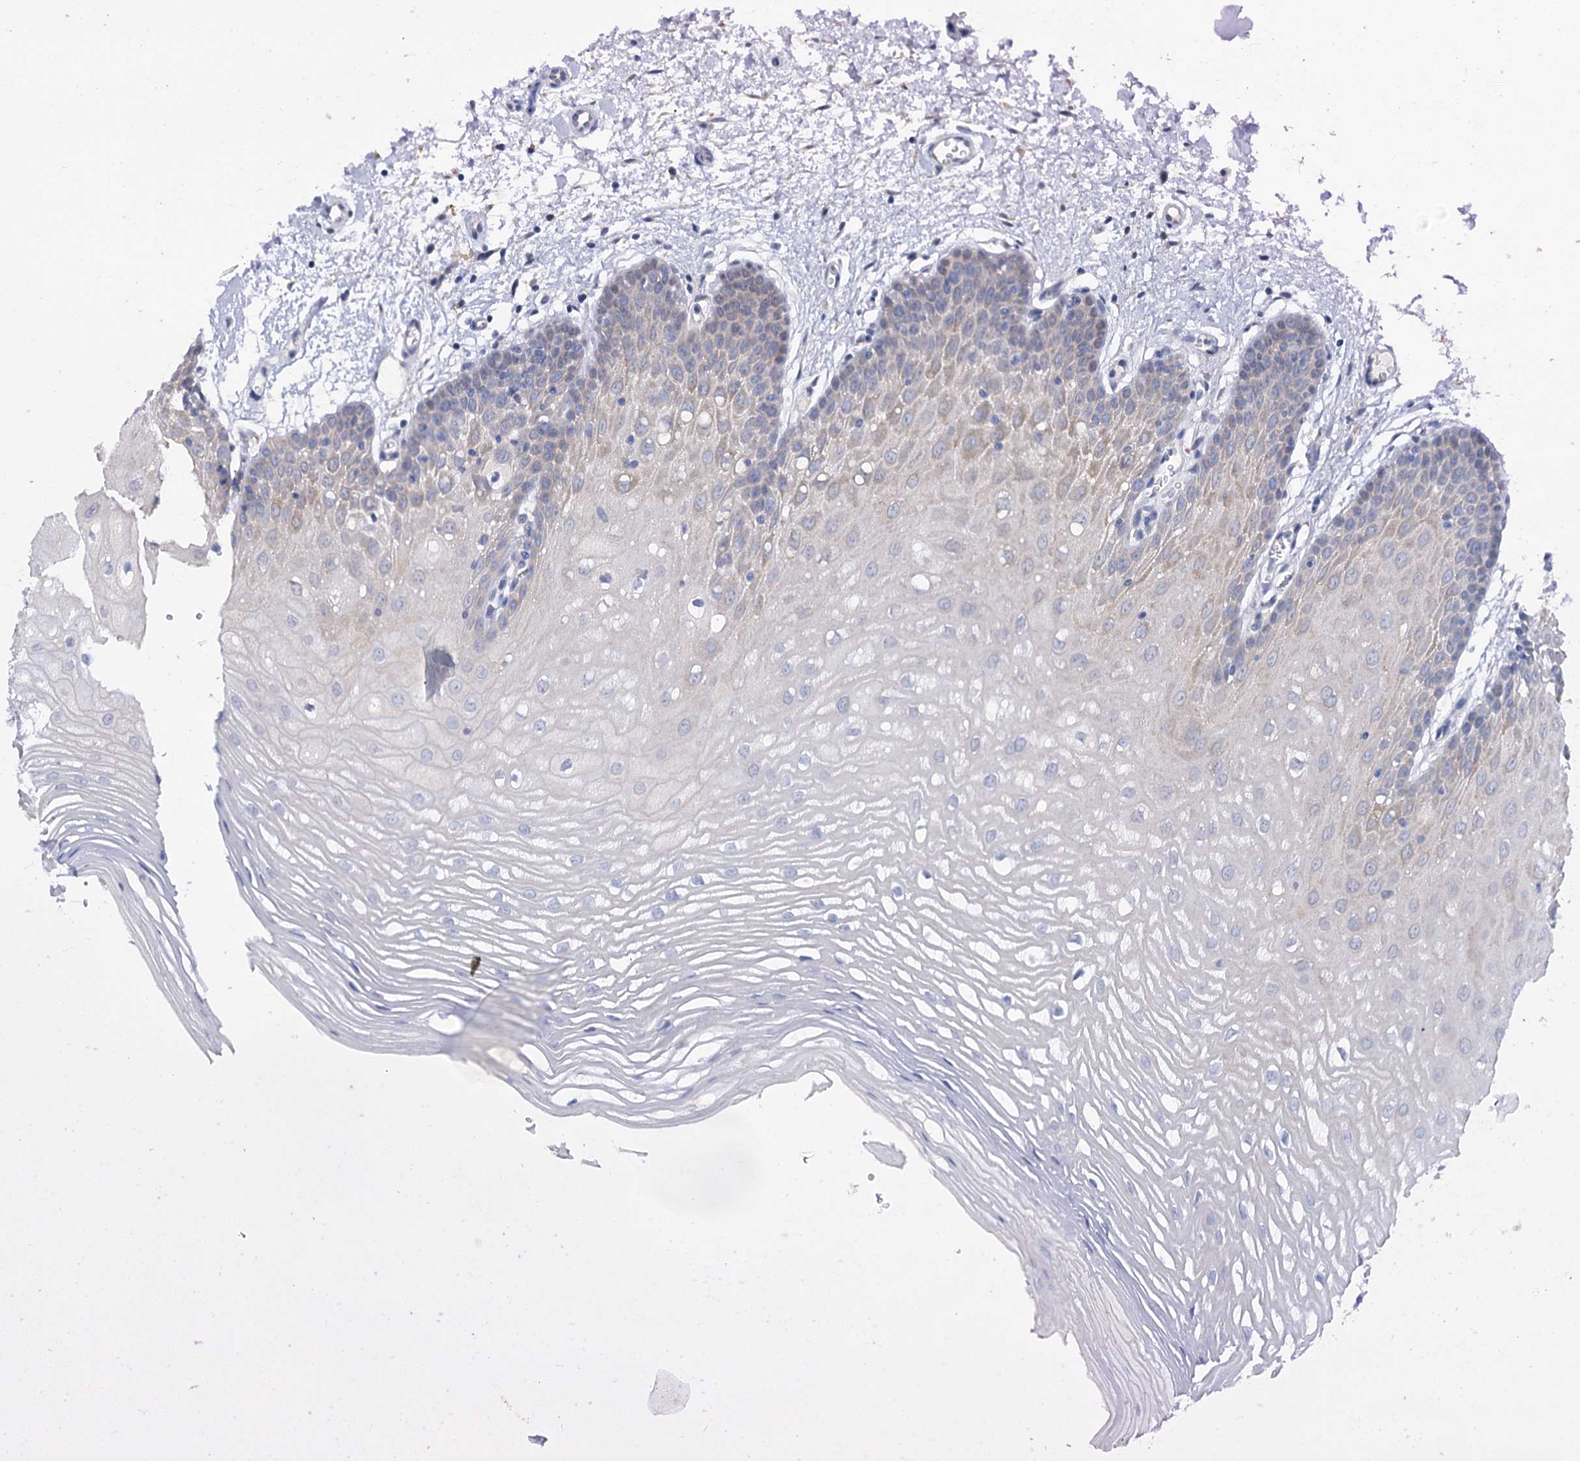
{"staining": {"intensity": "negative", "quantity": "none", "location": "none"}, "tissue": "oral mucosa", "cell_type": "Squamous epithelial cells", "image_type": "normal", "snomed": [{"axis": "morphology", "description": "Normal tissue, NOS"}, {"axis": "topography", "description": "Oral tissue"}, {"axis": "topography", "description": "Tounge, NOS"}], "caption": "IHC of unremarkable human oral mucosa demonstrates no expression in squamous epithelial cells. (DAB immunohistochemistry (IHC) with hematoxylin counter stain).", "gene": "MID1IP1", "patient": {"sex": "female", "age": 73}}